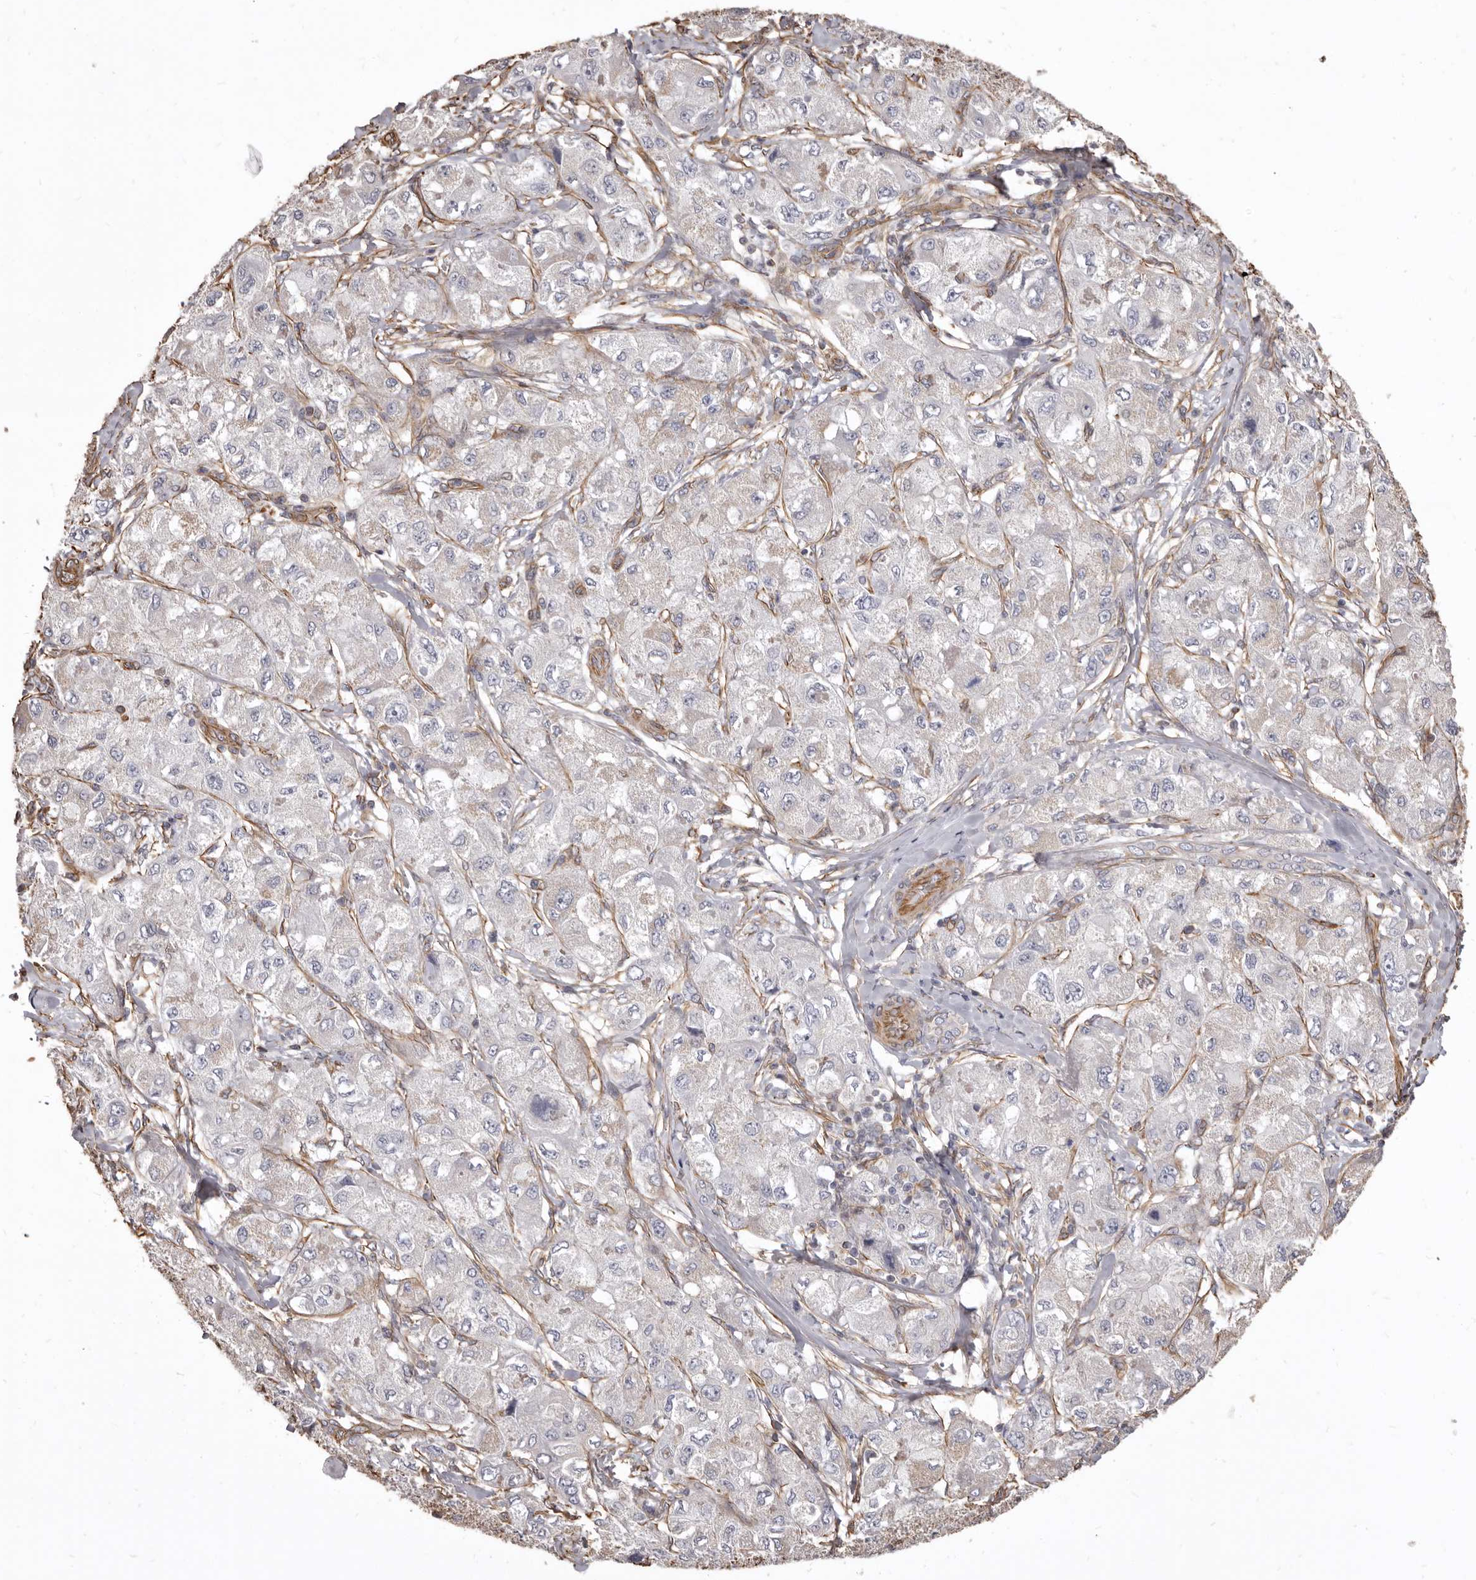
{"staining": {"intensity": "weak", "quantity": "<25%", "location": "cytoplasmic/membranous"}, "tissue": "liver cancer", "cell_type": "Tumor cells", "image_type": "cancer", "snomed": [{"axis": "morphology", "description": "Carcinoma, Hepatocellular, NOS"}, {"axis": "topography", "description": "Liver"}], "caption": "Immunohistochemistry (IHC) micrograph of hepatocellular carcinoma (liver) stained for a protein (brown), which shows no staining in tumor cells. Brightfield microscopy of immunohistochemistry stained with DAB (brown) and hematoxylin (blue), captured at high magnification.", "gene": "MTURN", "patient": {"sex": "male", "age": 80}}